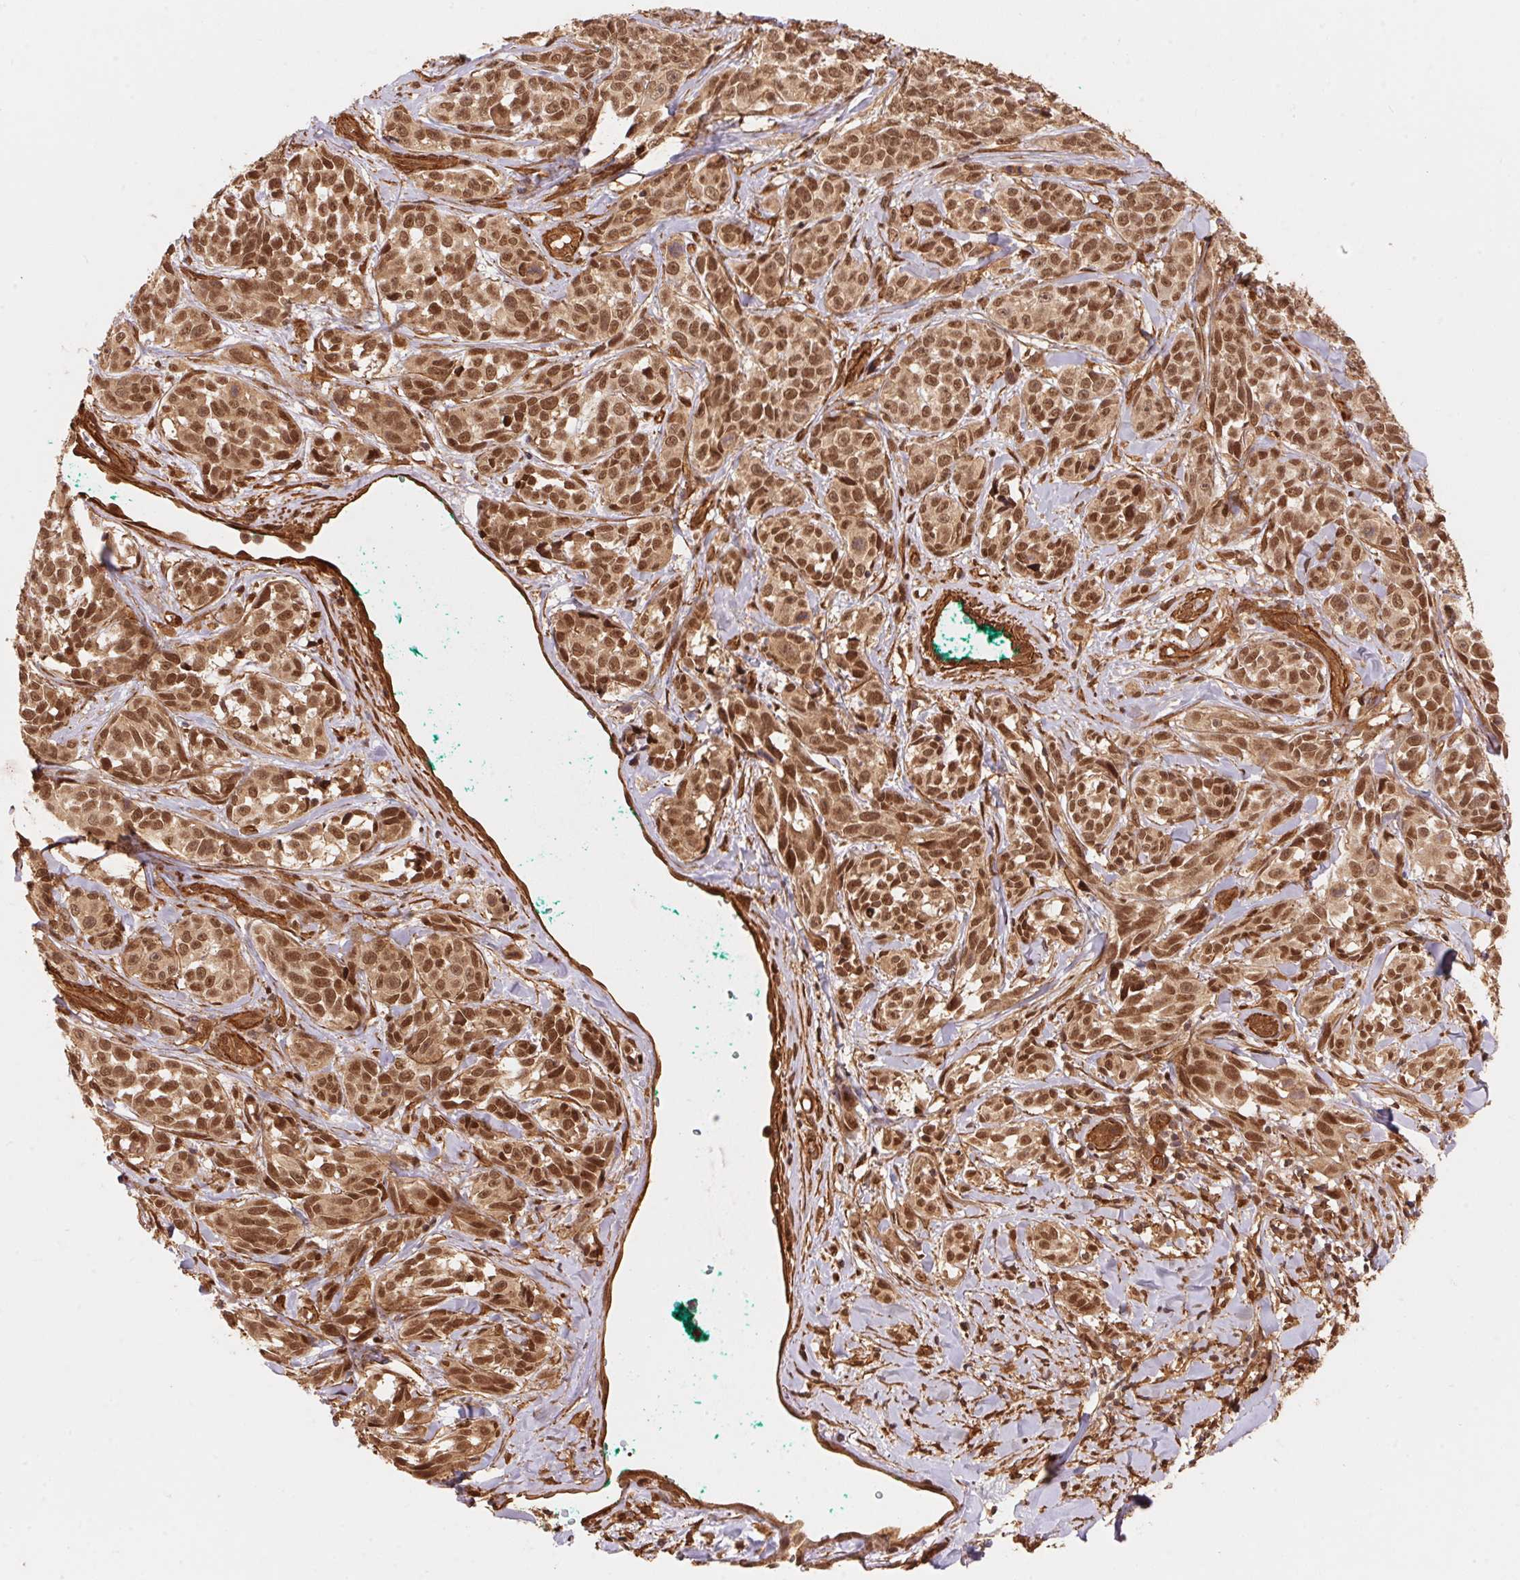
{"staining": {"intensity": "moderate", "quantity": ">75%", "location": "nuclear"}, "tissue": "melanoma", "cell_type": "Tumor cells", "image_type": "cancer", "snomed": [{"axis": "morphology", "description": "Malignant melanoma, NOS"}, {"axis": "topography", "description": "Skin"}], "caption": "This image exhibits immunohistochemistry (IHC) staining of melanoma, with medium moderate nuclear staining in about >75% of tumor cells.", "gene": "TNIP2", "patient": {"sex": "female", "age": 88}}